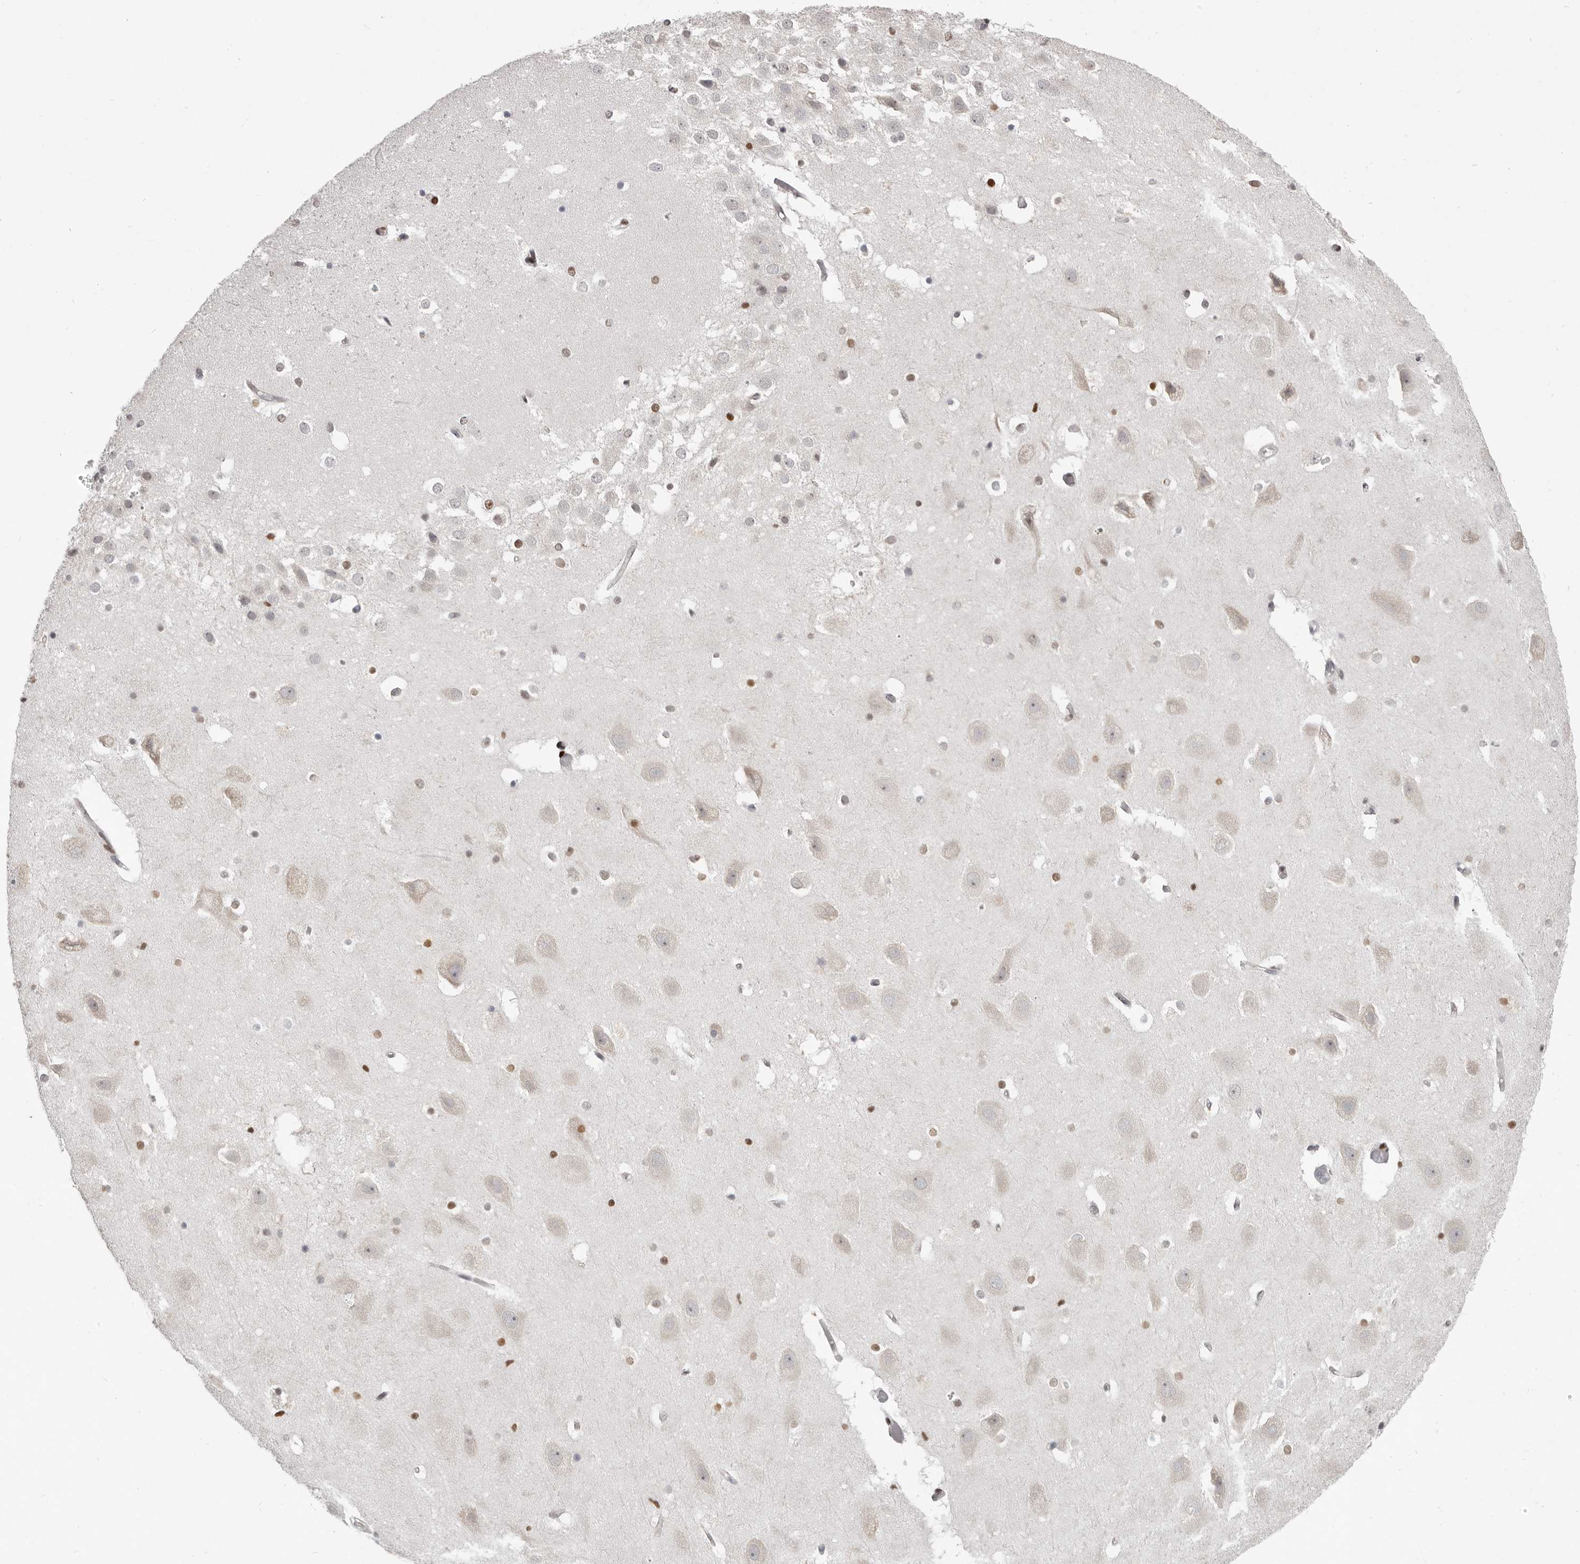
{"staining": {"intensity": "moderate", "quantity": "<25%", "location": "nuclear"}, "tissue": "hippocampus", "cell_type": "Glial cells", "image_type": "normal", "snomed": [{"axis": "morphology", "description": "Normal tissue, NOS"}, {"axis": "topography", "description": "Hippocampus"}], "caption": "High-magnification brightfield microscopy of normal hippocampus stained with DAB (3,3'-diaminobenzidine) (brown) and counterstained with hematoxylin (blue). glial cells exhibit moderate nuclear expression is identified in approximately<25% of cells. Using DAB (3,3'-diaminobenzidine) (brown) and hematoxylin (blue) stains, captured at high magnification using brightfield microscopy.", "gene": "SRP19", "patient": {"sex": "female", "age": 52}}